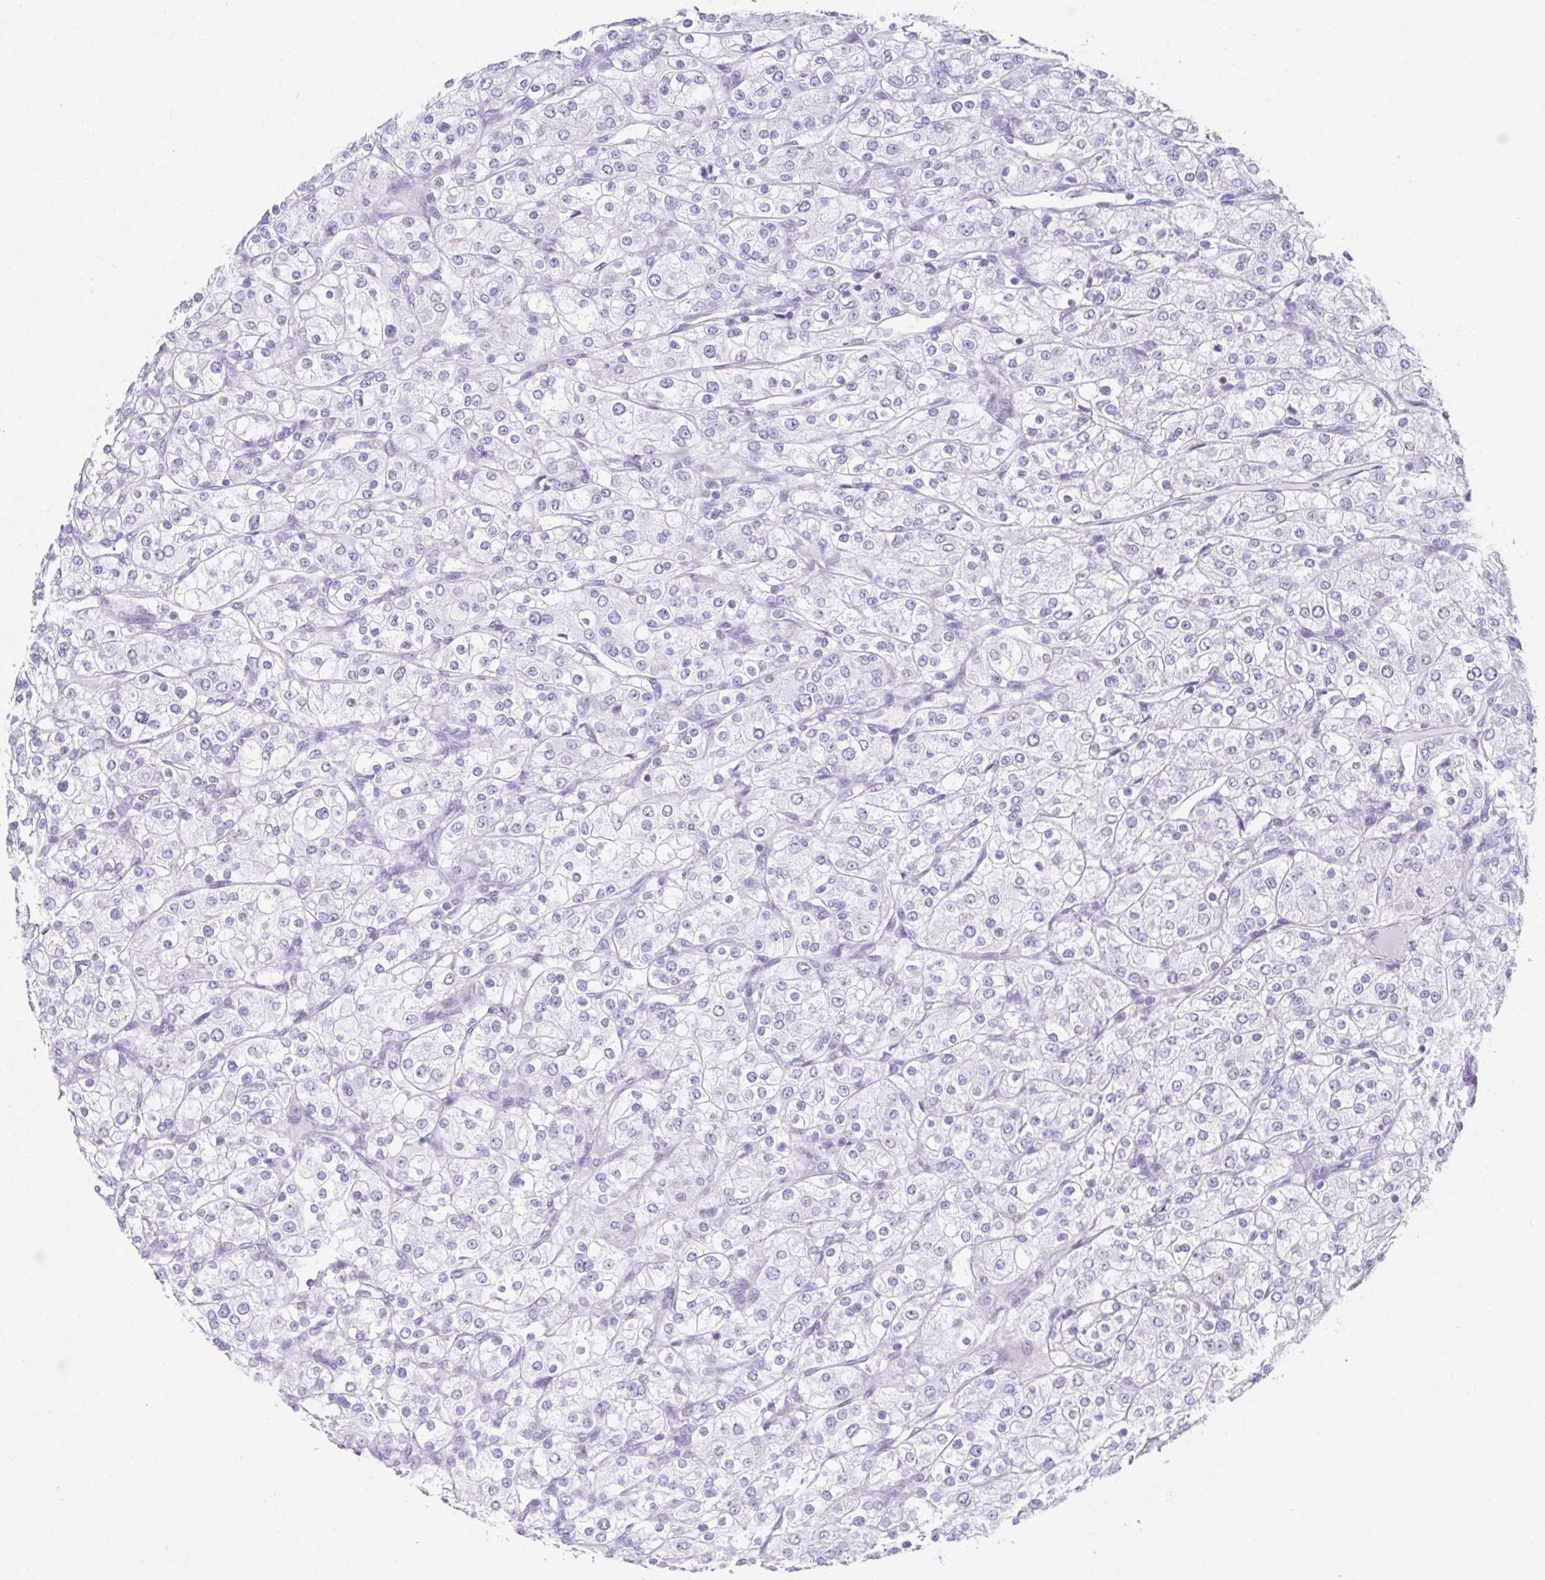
{"staining": {"intensity": "negative", "quantity": "none", "location": "none"}, "tissue": "renal cancer", "cell_type": "Tumor cells", "image_type": "cancer", "snomed": [{"axis": "morphology", "description": "Adenocarcinoma, NOS"}, {"axis": "topography", "description": "Kidney"}], "caption": "Tumor cells show no significant protein positivity in adenocarcinoma (renal).", "gene": "SYCP1", "patient": {"sex": "male", "age": 80}}